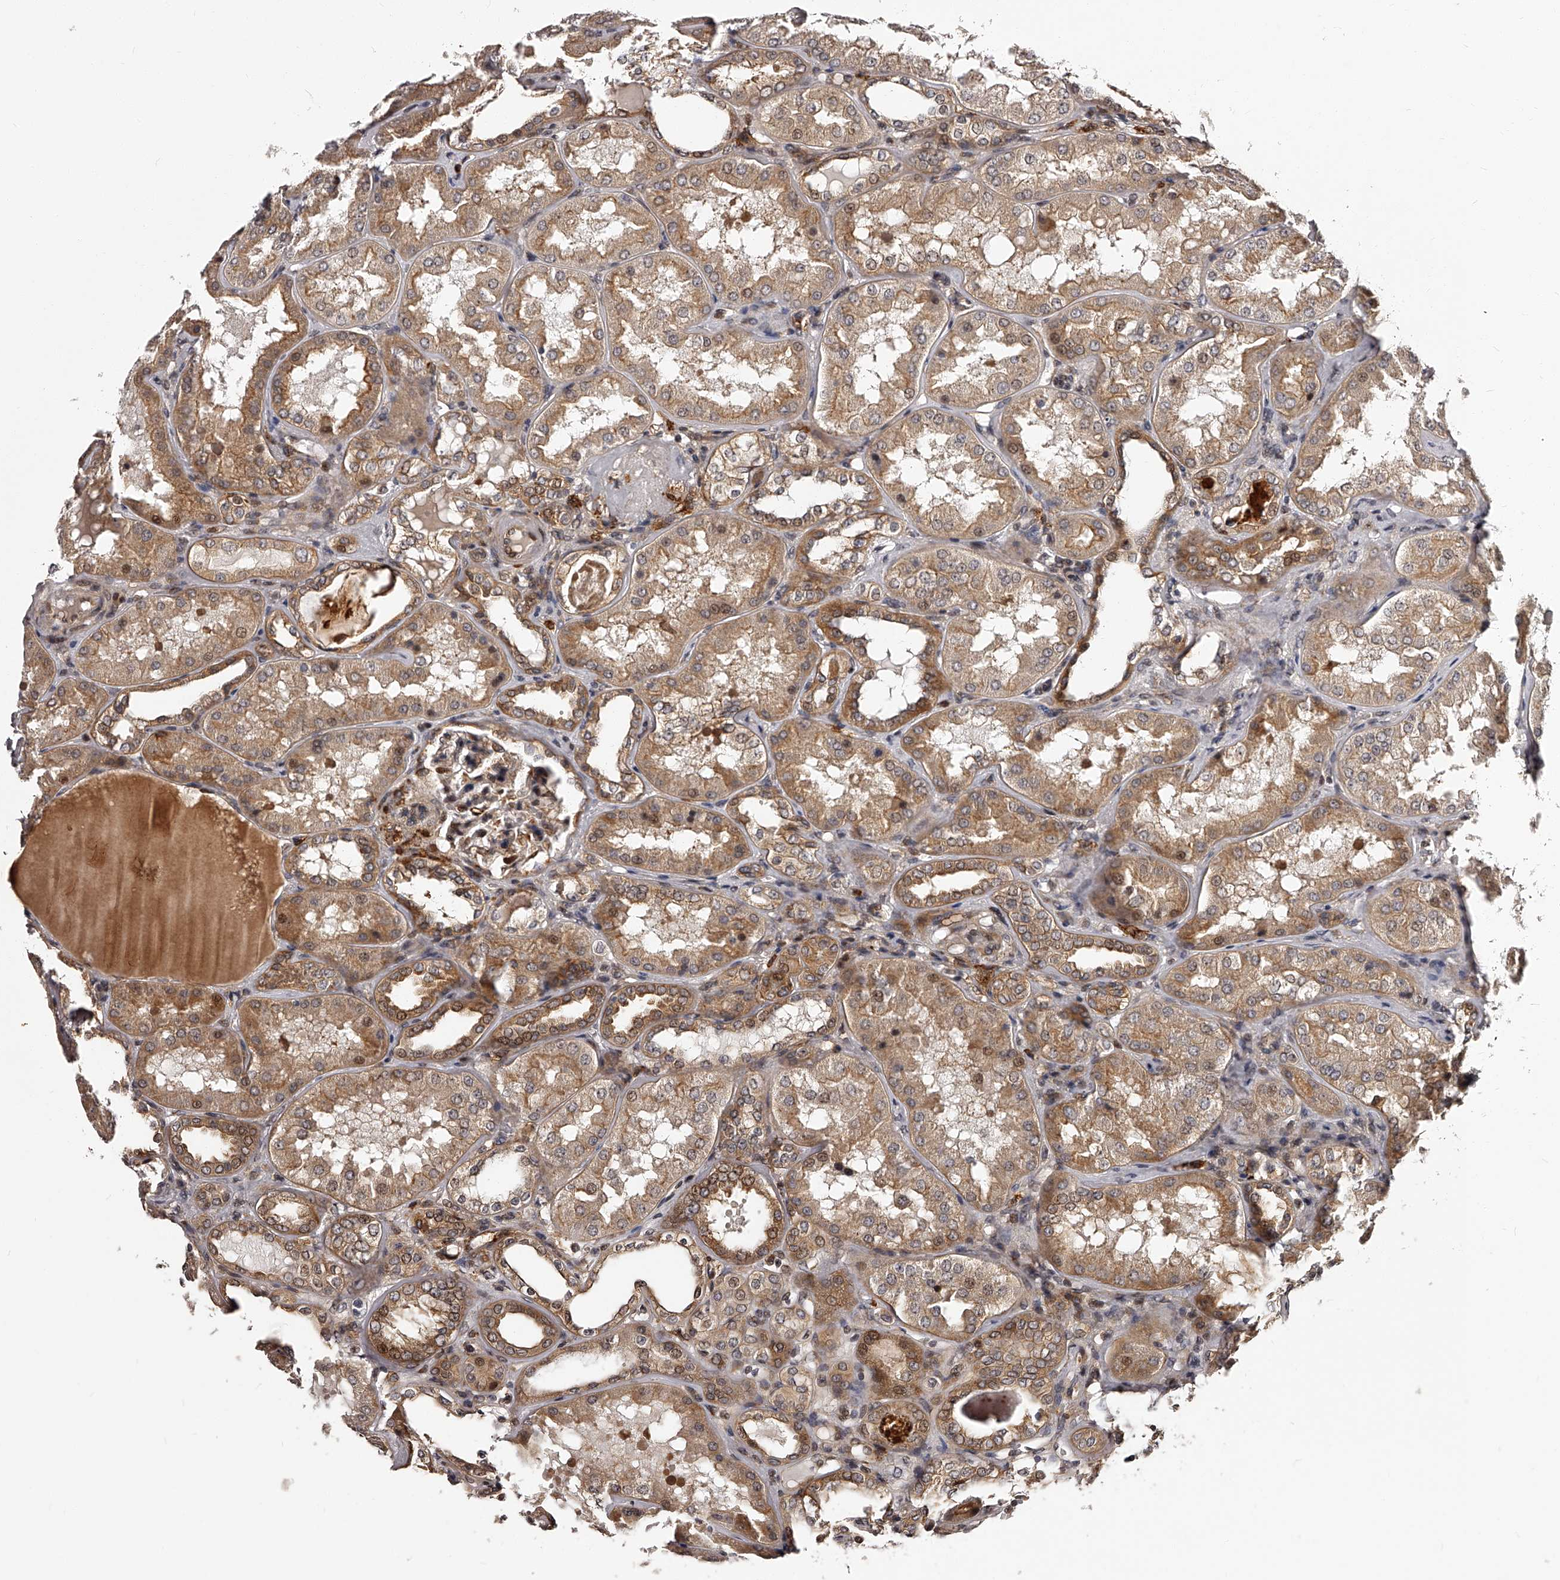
{"staining": {"intensity": "moderate", "quantity": "25%-75%", "location": "cytoplasmic/membranous,nuclear"}, "tissue": "kidney", "cell_type": "Cells in glomeruli", "image_type": "normal", "snomed": [{"axis": "morphology", "description": "Normal tissue, NOS"}, {"axis": "topography", "description": "Kidney"}], "caption": "The photomicrograph shows staining of benign kidney, revealing moderate cytoplasmic/membranous,nuclear protein staining (brown color) within cells in glomeruli.", "gene": "RSC1A1", "patient": {"sex": "female", "age": 56}}